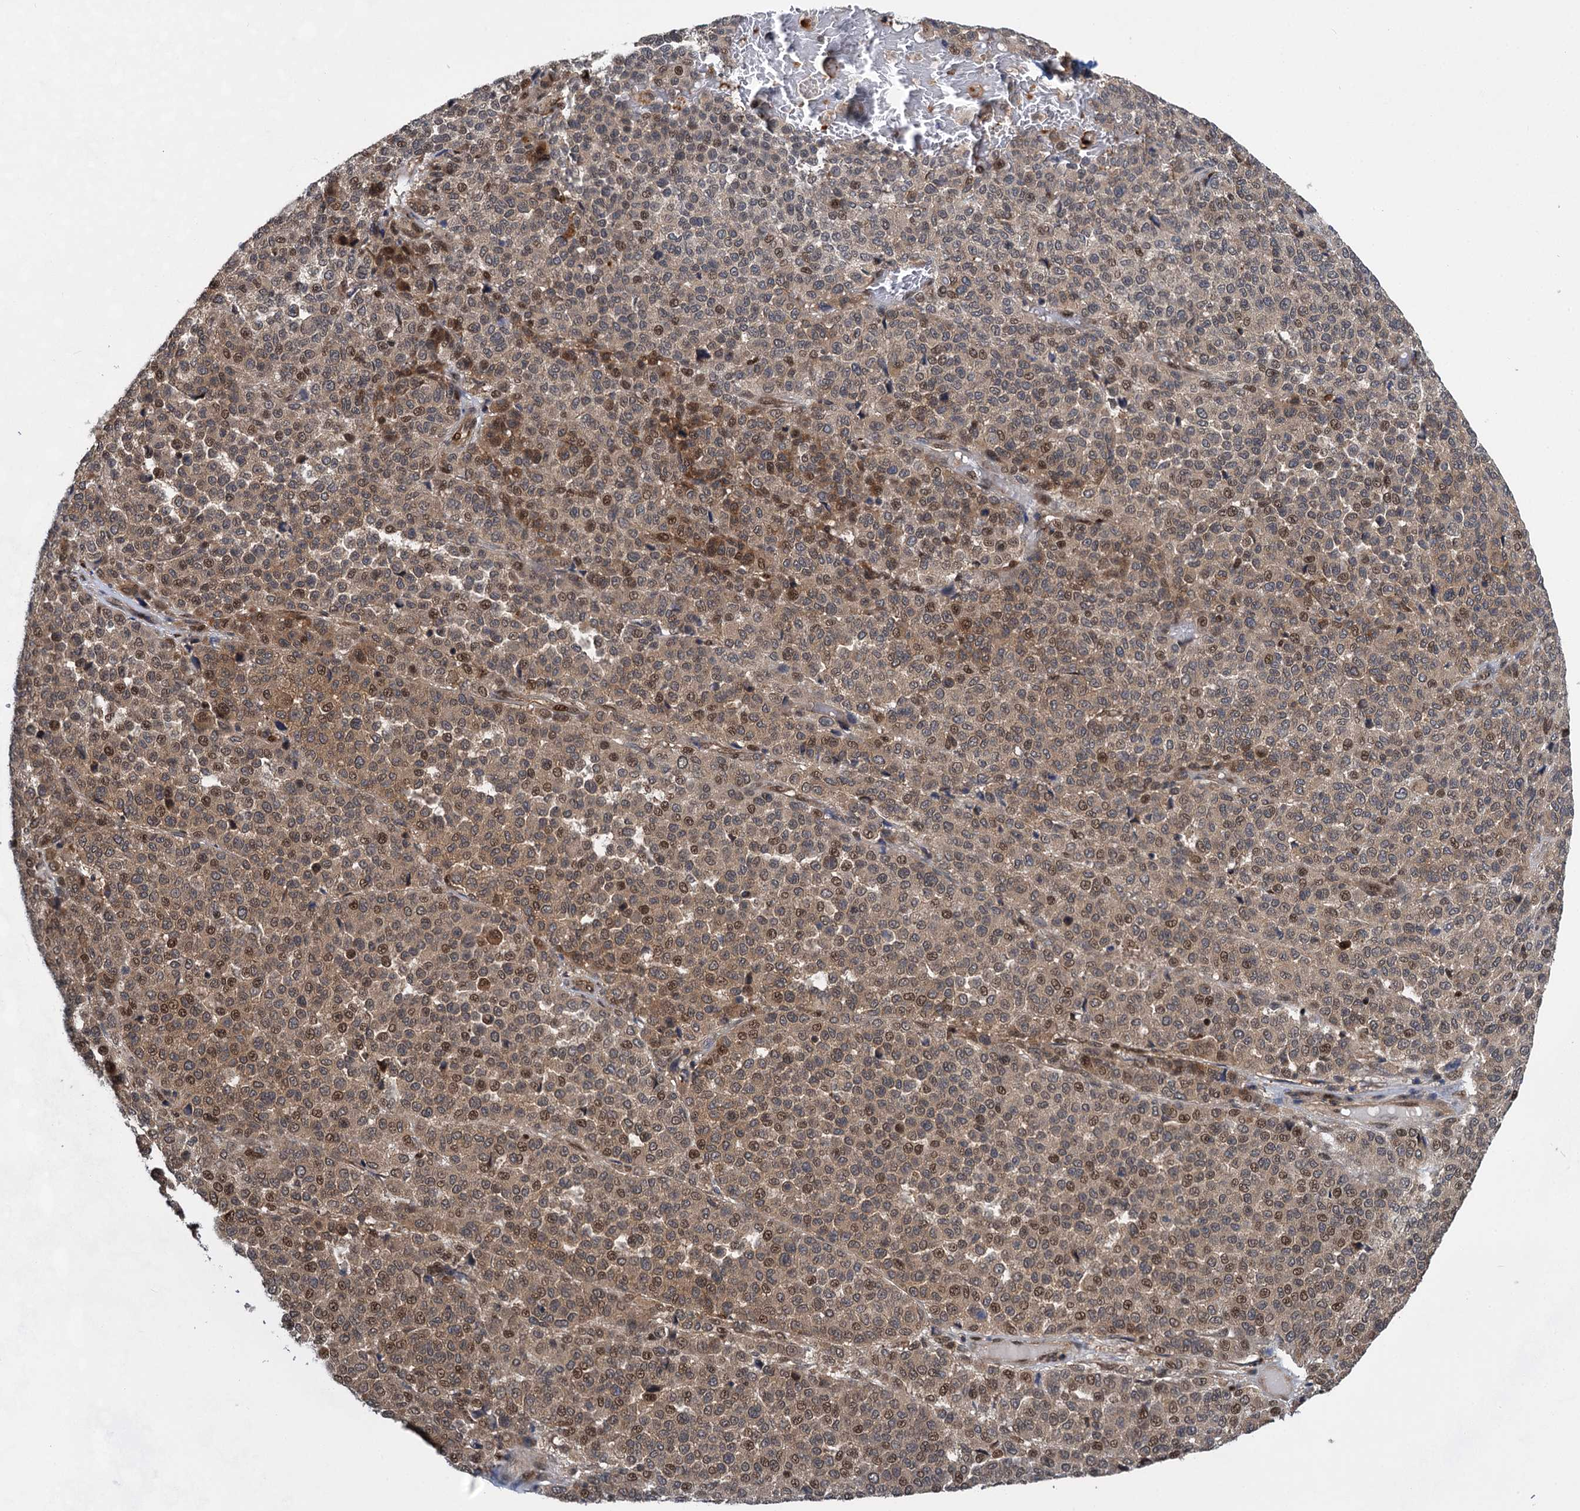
{"staining": {"intensity": "moderate", "quantity": ">75%", "location": "cytoplasmic/membranous,nuclear"}, "tissue": "melanoma", "cell_type": "Tumor cells", "image_type": "cancer", "snomed": [{"axis": "morphology", "description": "Malignant melanoma, Metastatic site"}, {"axis": "topography", "description": "Pancreas"}], "caption": "IHC (DAB (3,3'-diaminobenzidine)) staining of human malignant melanoma (metastatic site) exhibits moderate cytoplasmic/membranous and nuclear protein positivity in approximately >75% of tumor cells.", "gene": "GPBP1", "patient": {"sex": "female", "age": 30}}